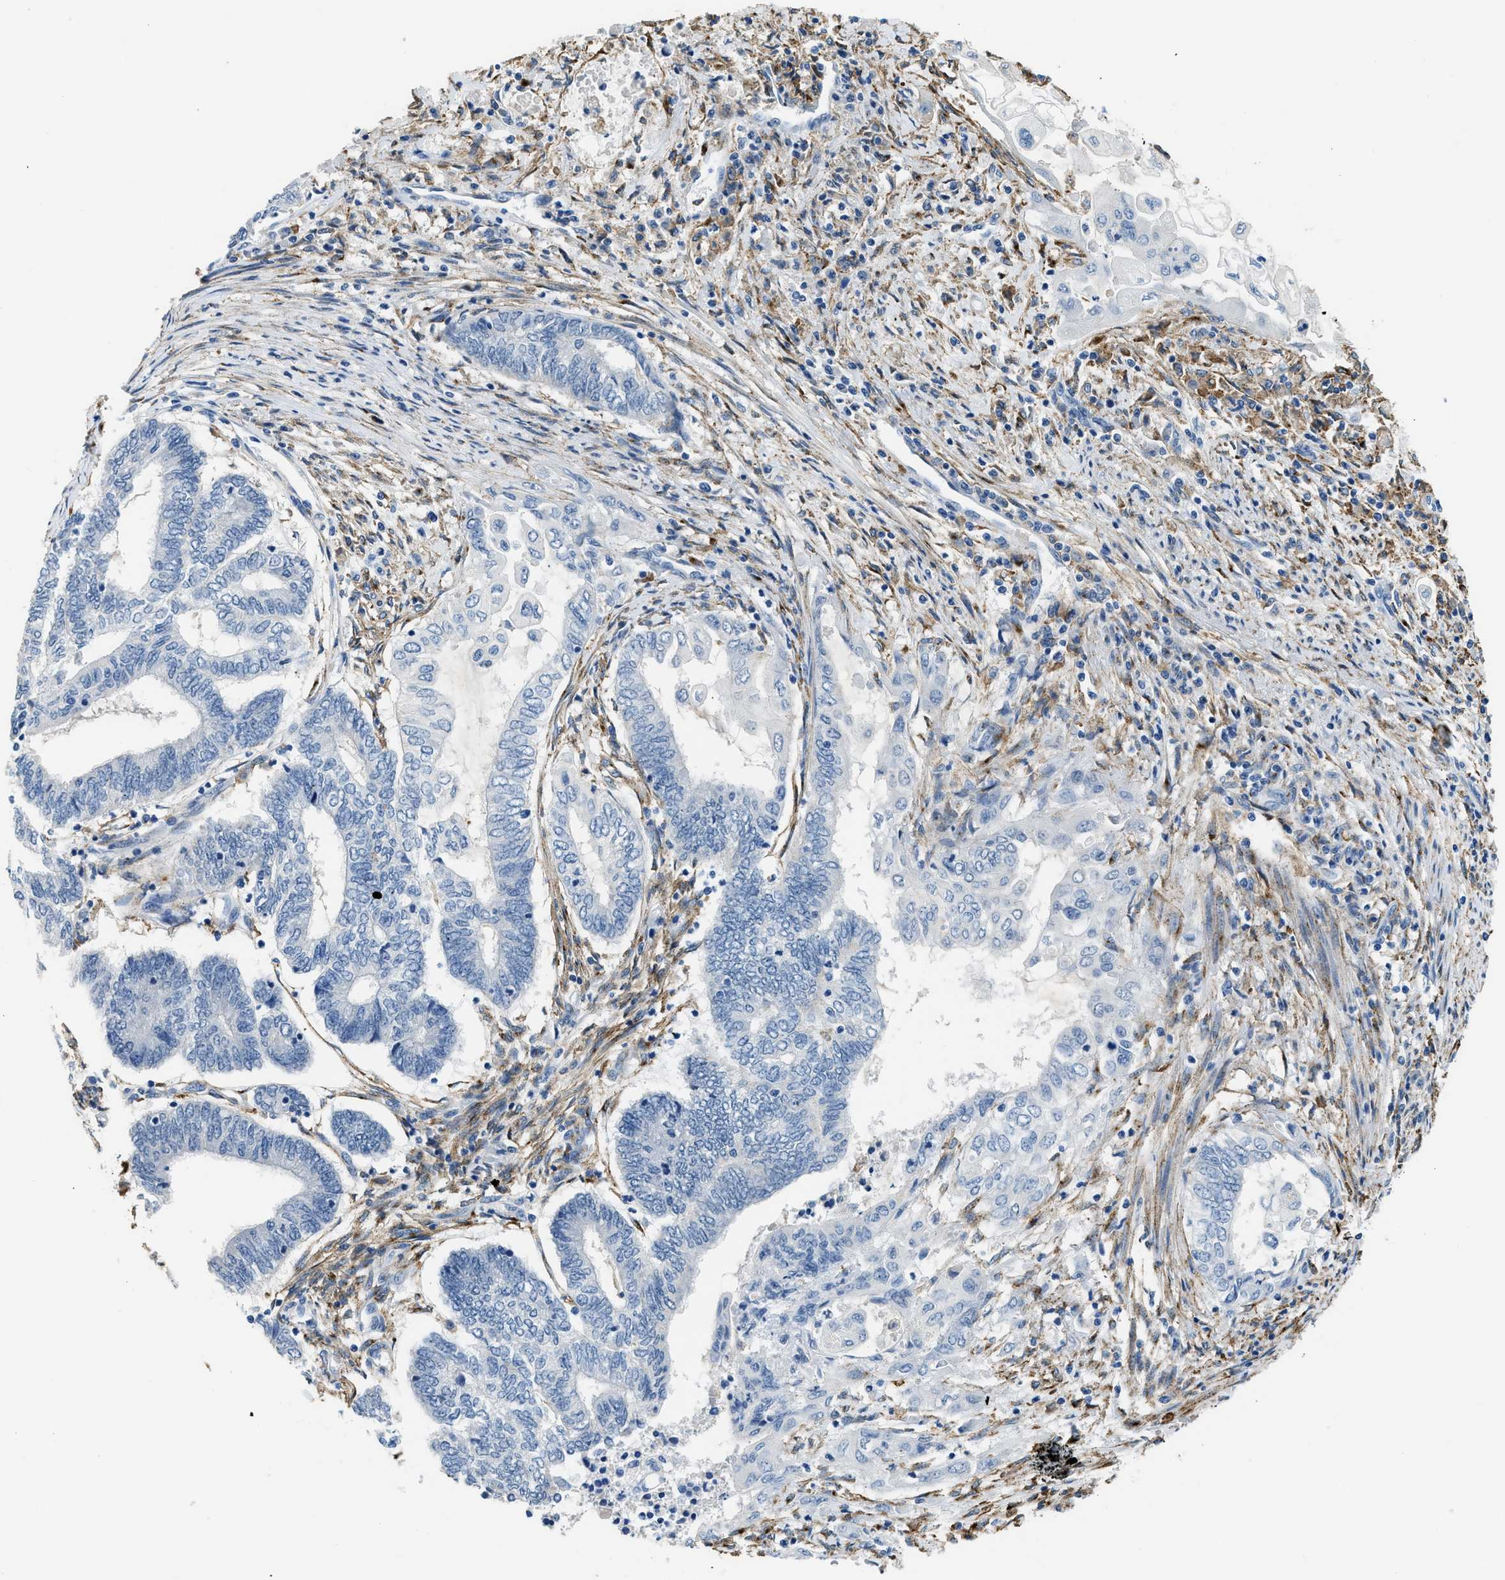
{"staining": {"intensity": "negative", "quantity": "none", "location": "none"}, "tissue": "endometrial cancer", "cell_type": "Tumor cells", "image_type": "cancer", "snomed": [{"axis": "morphology", "description": "Adenocarcinoma, NOS"}, {"axis": "topography", "description": "Uterus"}, {"axis": "topography", "description": "Endometrium"}], "caption": "A micrograph of human adenocarcinoma (endometrial) is negative for staining in tumor cells.", "gene": "LRP1", "patient": {"sex": "female", "age": 70}}